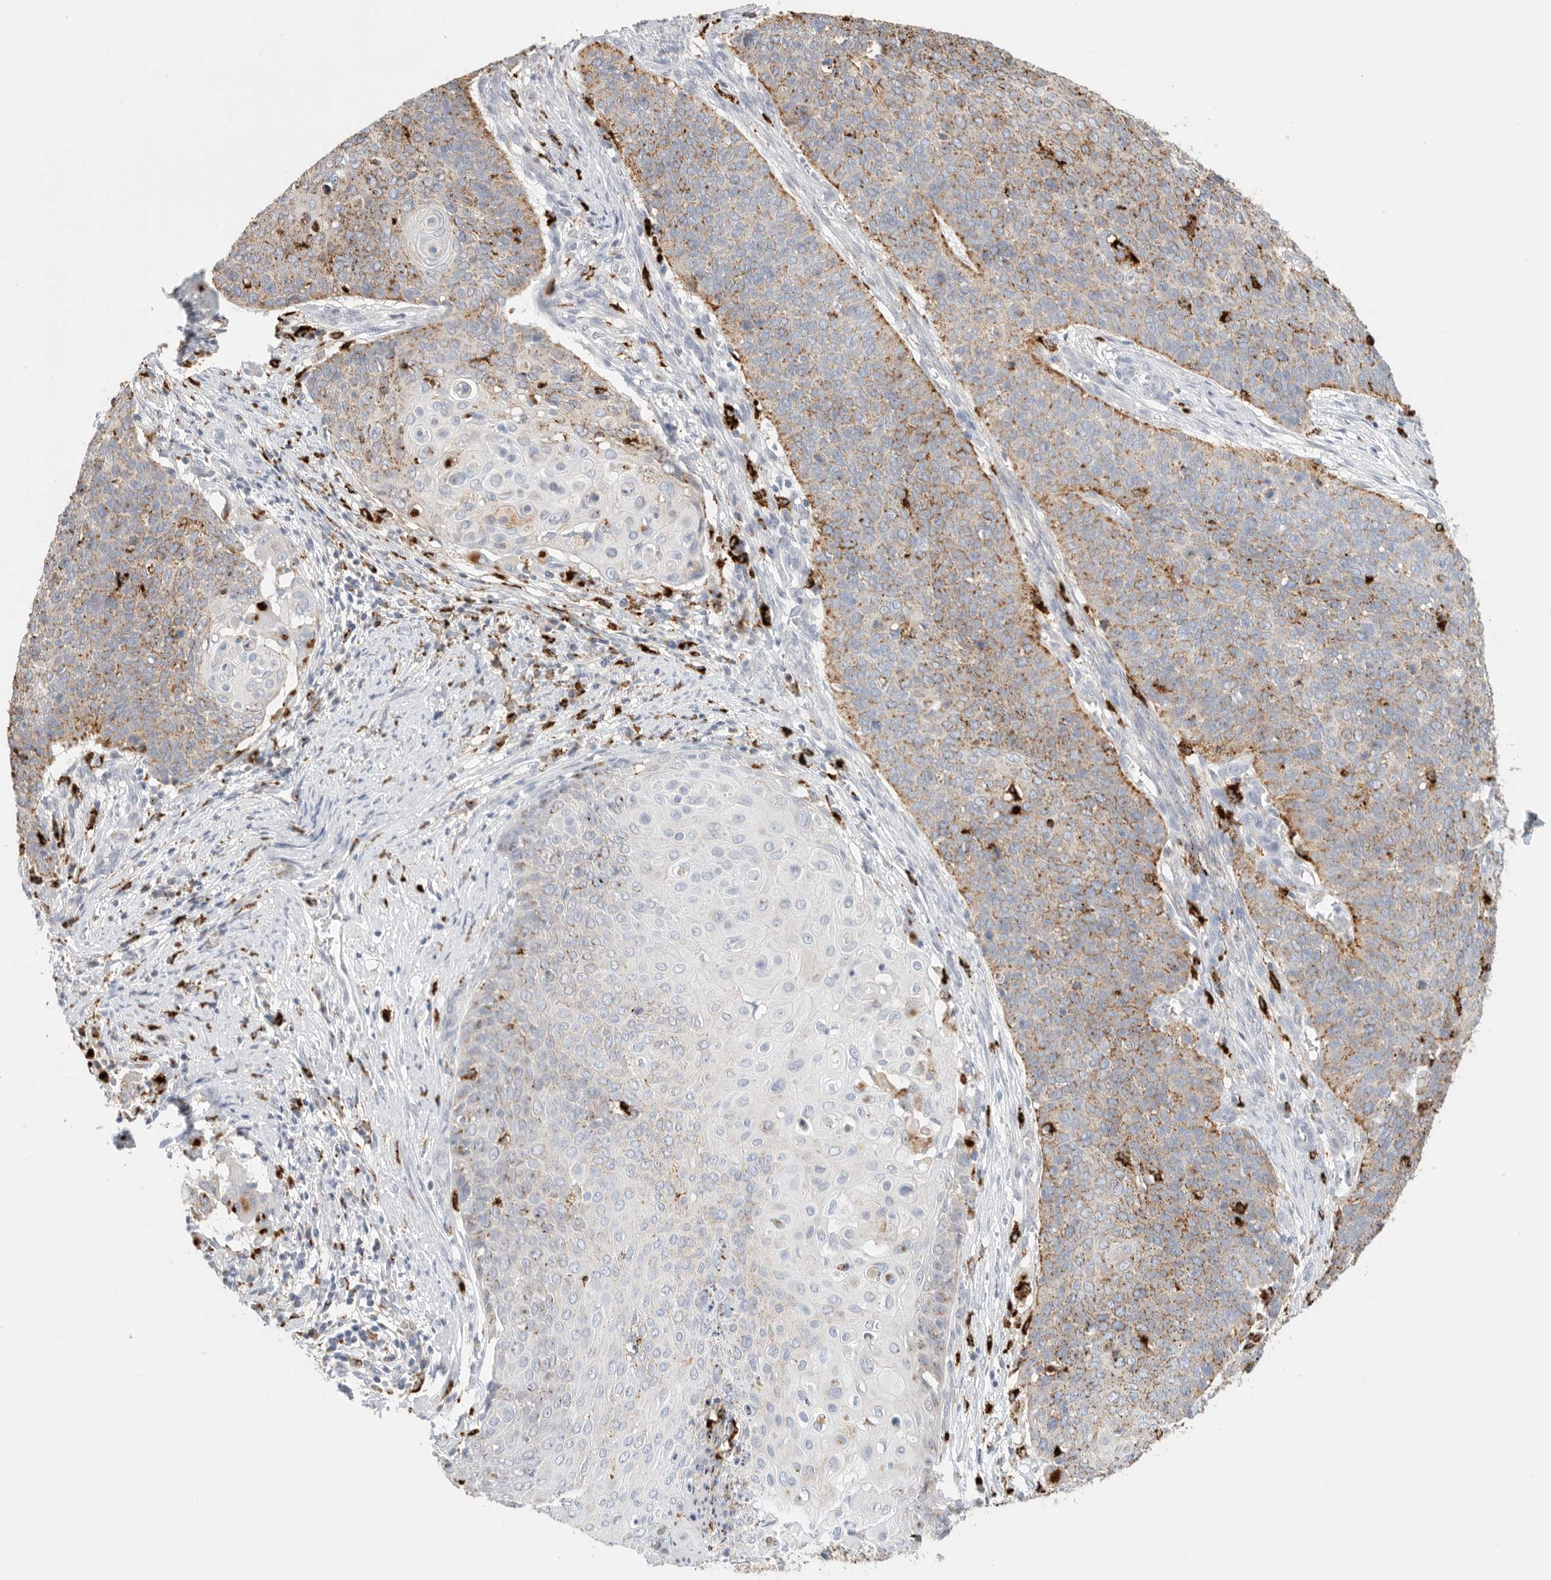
{"staining": {"intensity": "moderate", "quantity": "<25%", "location": "cytoplasmic/membranous"}, "tissue": "cervical cancer", "cell_type": "Tumor cells", "image_type": "cancer", "snomed": [{"axis": "morphology", "description": "Squamous cell carcinoma, NOS"}, {"axis": "topography", "description": "Cervix"}], "caption": "Immunohistochemistry histopathology image of human cervical cancer stained for a protein (brown), which demonstrates low levels of moderate cytoplasmic/membranous expression in about <25% of tumor cells.", "gene": "GGH", "patient": {"sex": "female", "age": 39}}